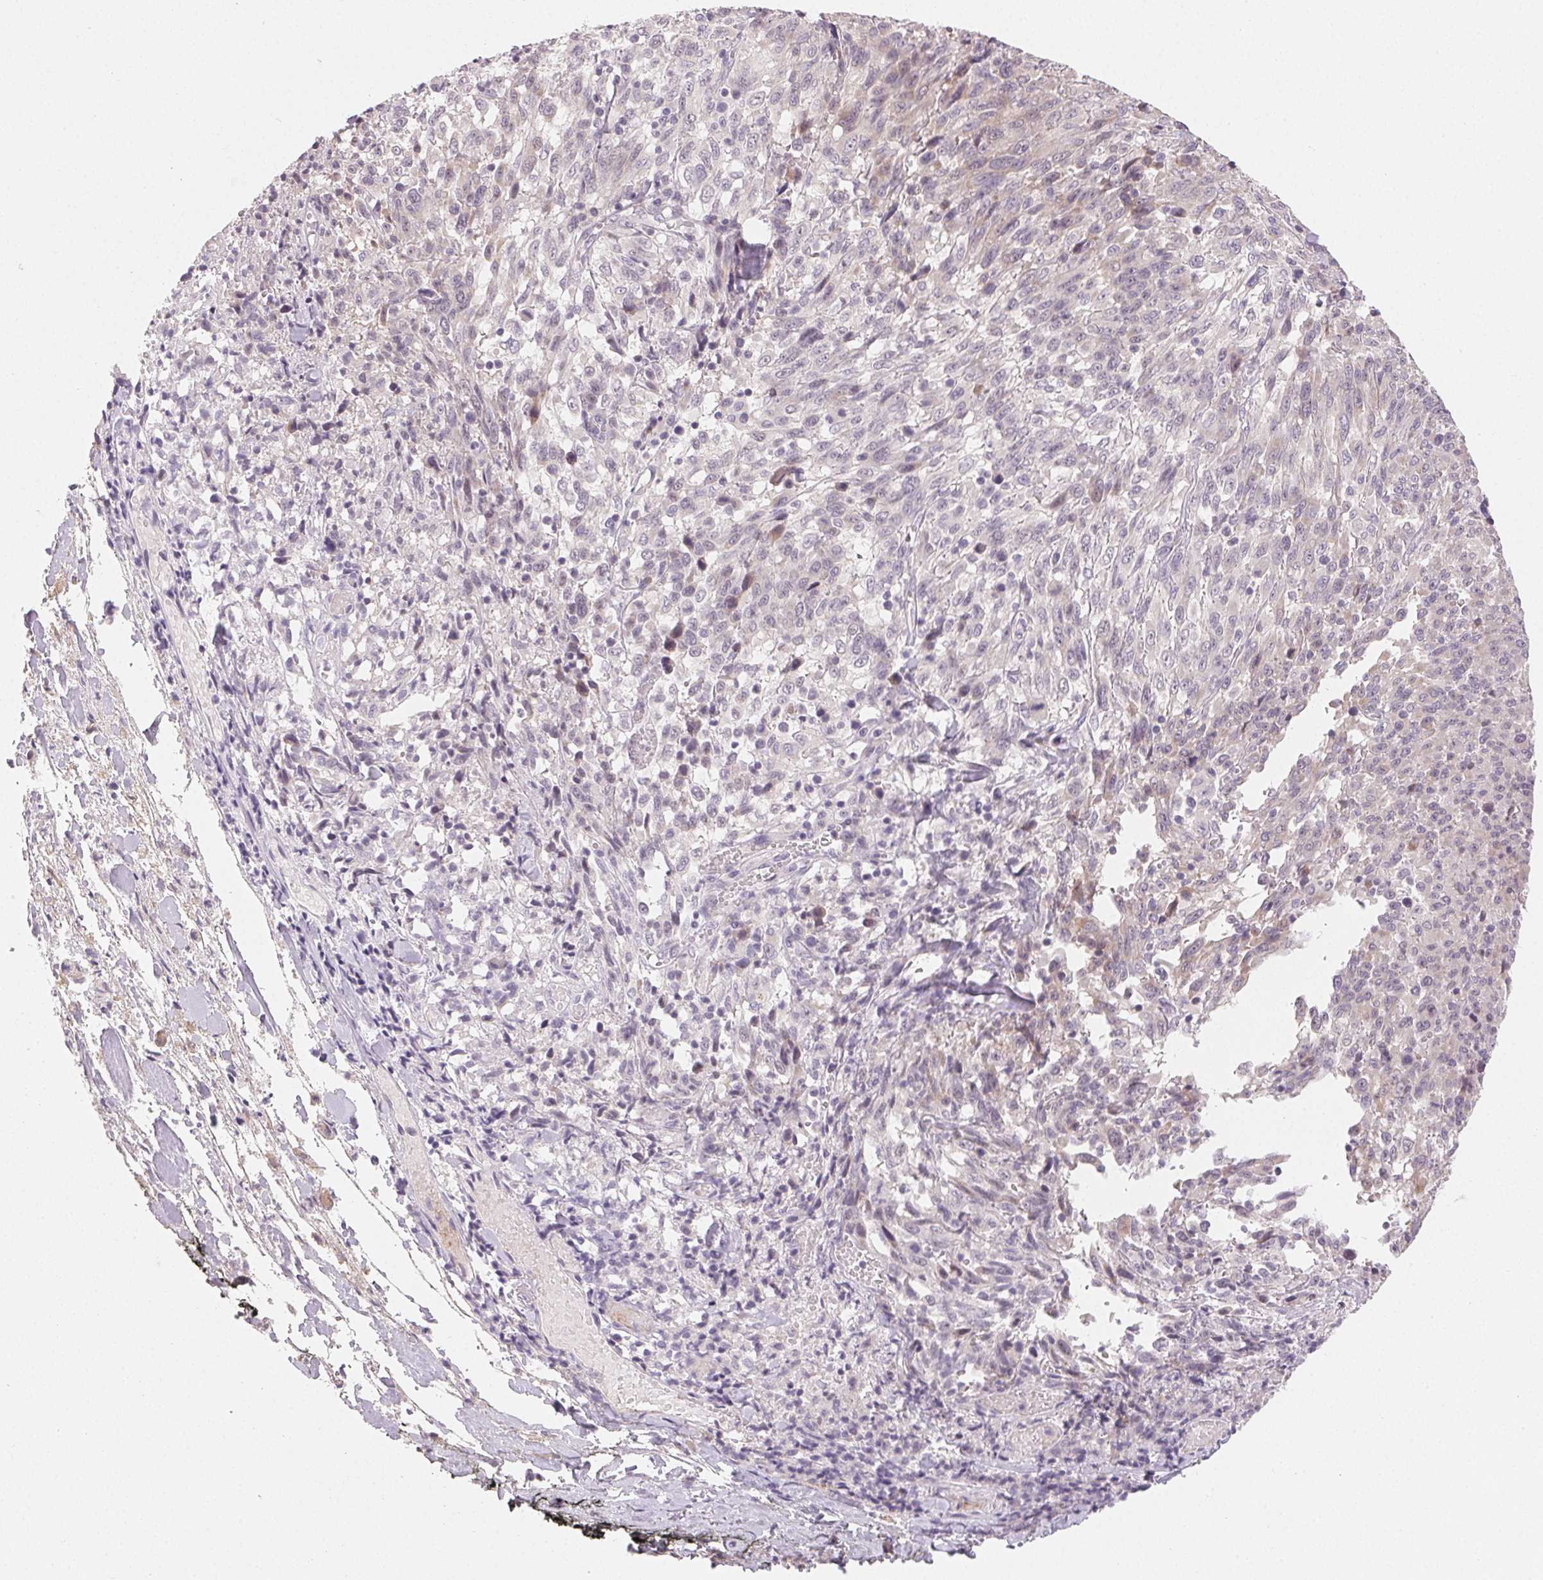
{"staining": {"intensity": "negative", "quantity": "none", "location": "none"}, "tissue": "melanoma", "cell_type": "Tumor cells", "image_type": "cancer", "snomed": [{"axis": "morphology", "description": "Malignant melanoma, NOS"}, {"axis": "topography", "description": "Skin"}], "caption": "The micrograph displays no significant staining in tumor cells of melanoma.", "gene": "MYBL1", "patient": {"sex": "female", "age": 91}}